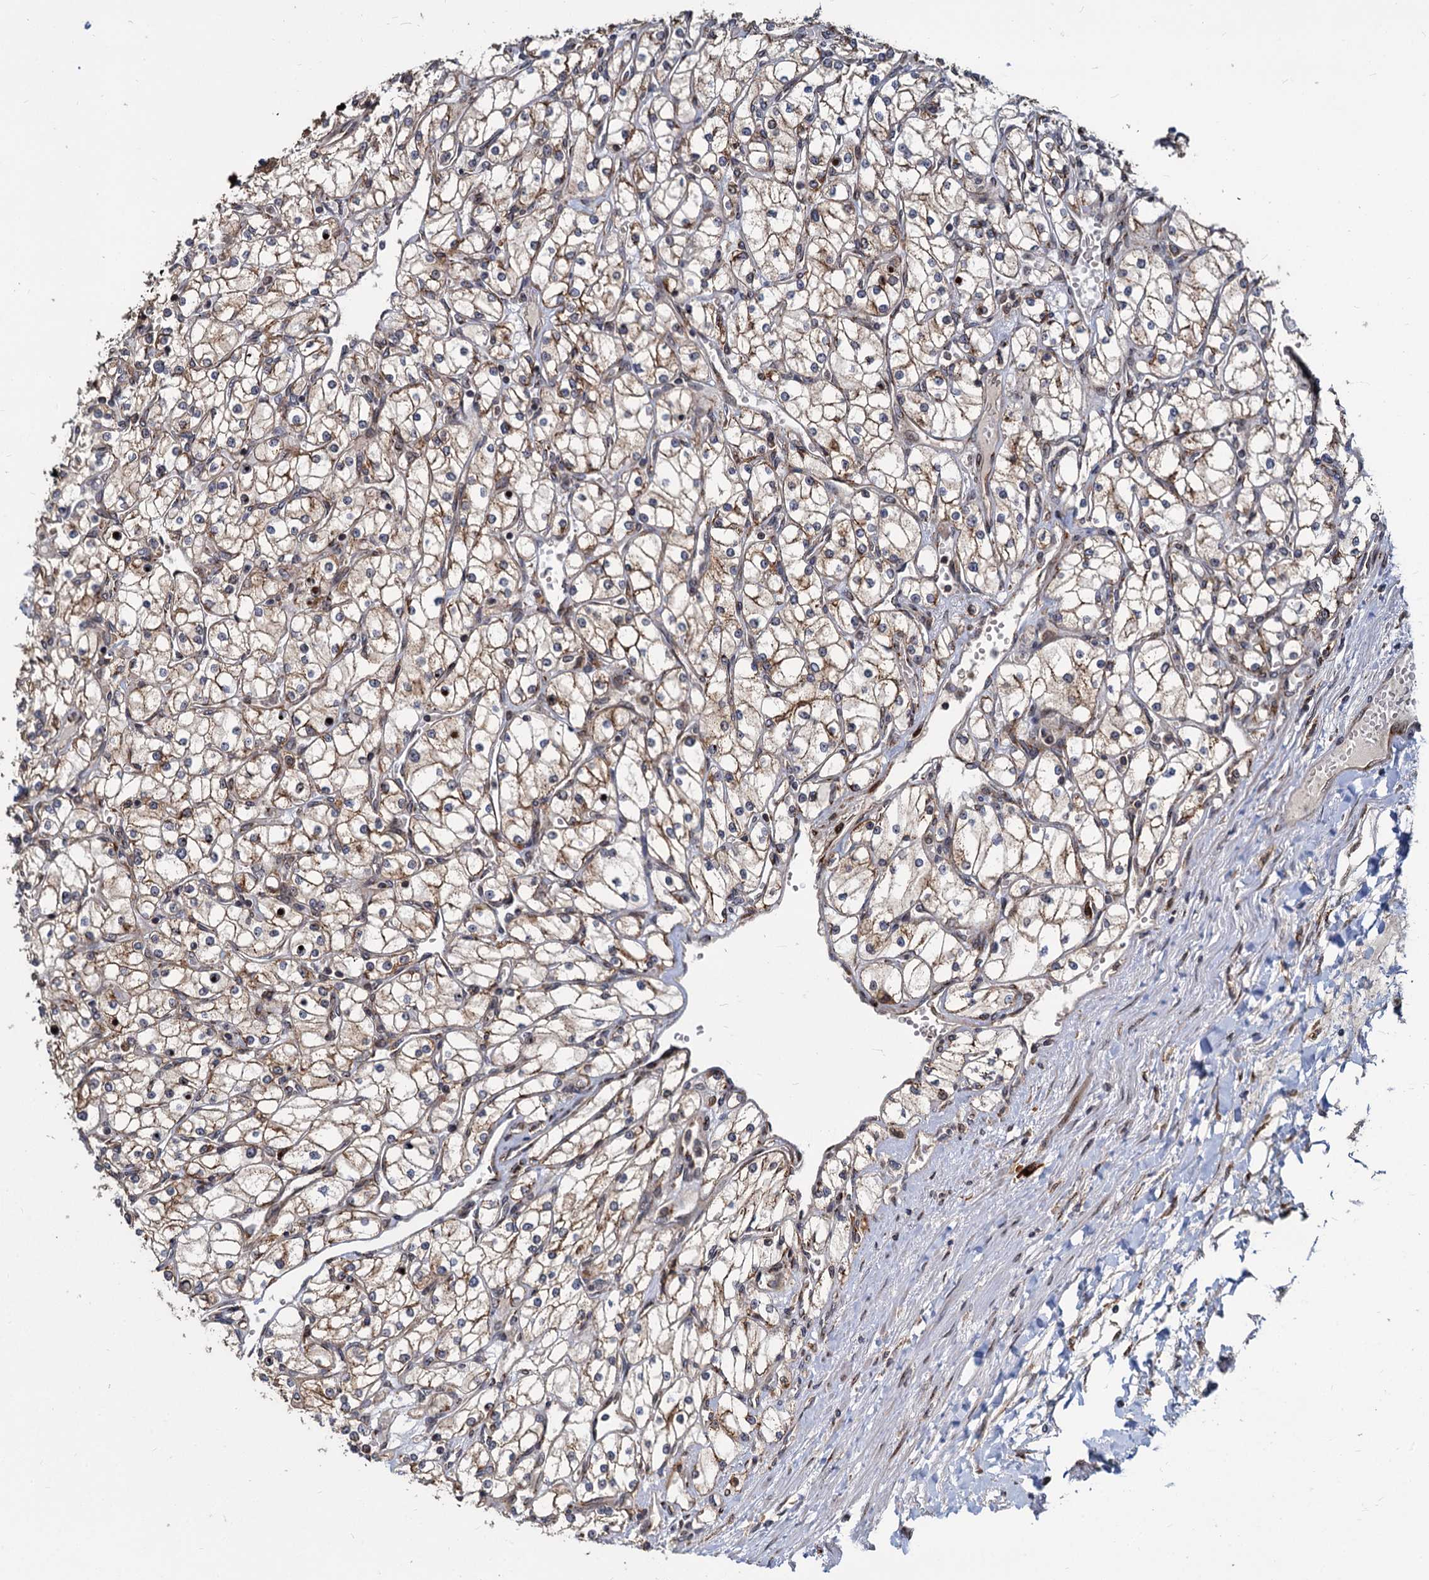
{"staining": {"intensity": "moderate", "quantity": ">75%", "location": "cytoplasmic/membranous"}, "tissue": "renal cancer", "cell_type": "Tumor cells", "image_type": "cancer", "snomed": [{"axis": "morphology", "description": "Adenocarcinoma, NOS"}, {"axis": "topography", "description": "Kidney"}], "caption": "Protein staining exhibits moderate cytoplasmic/membranous staining in approximately >75% of tumor cells in renal adenocarcinoma.", "gene": "SAAL1", "patient": {"sex": "male", "age": 80}}